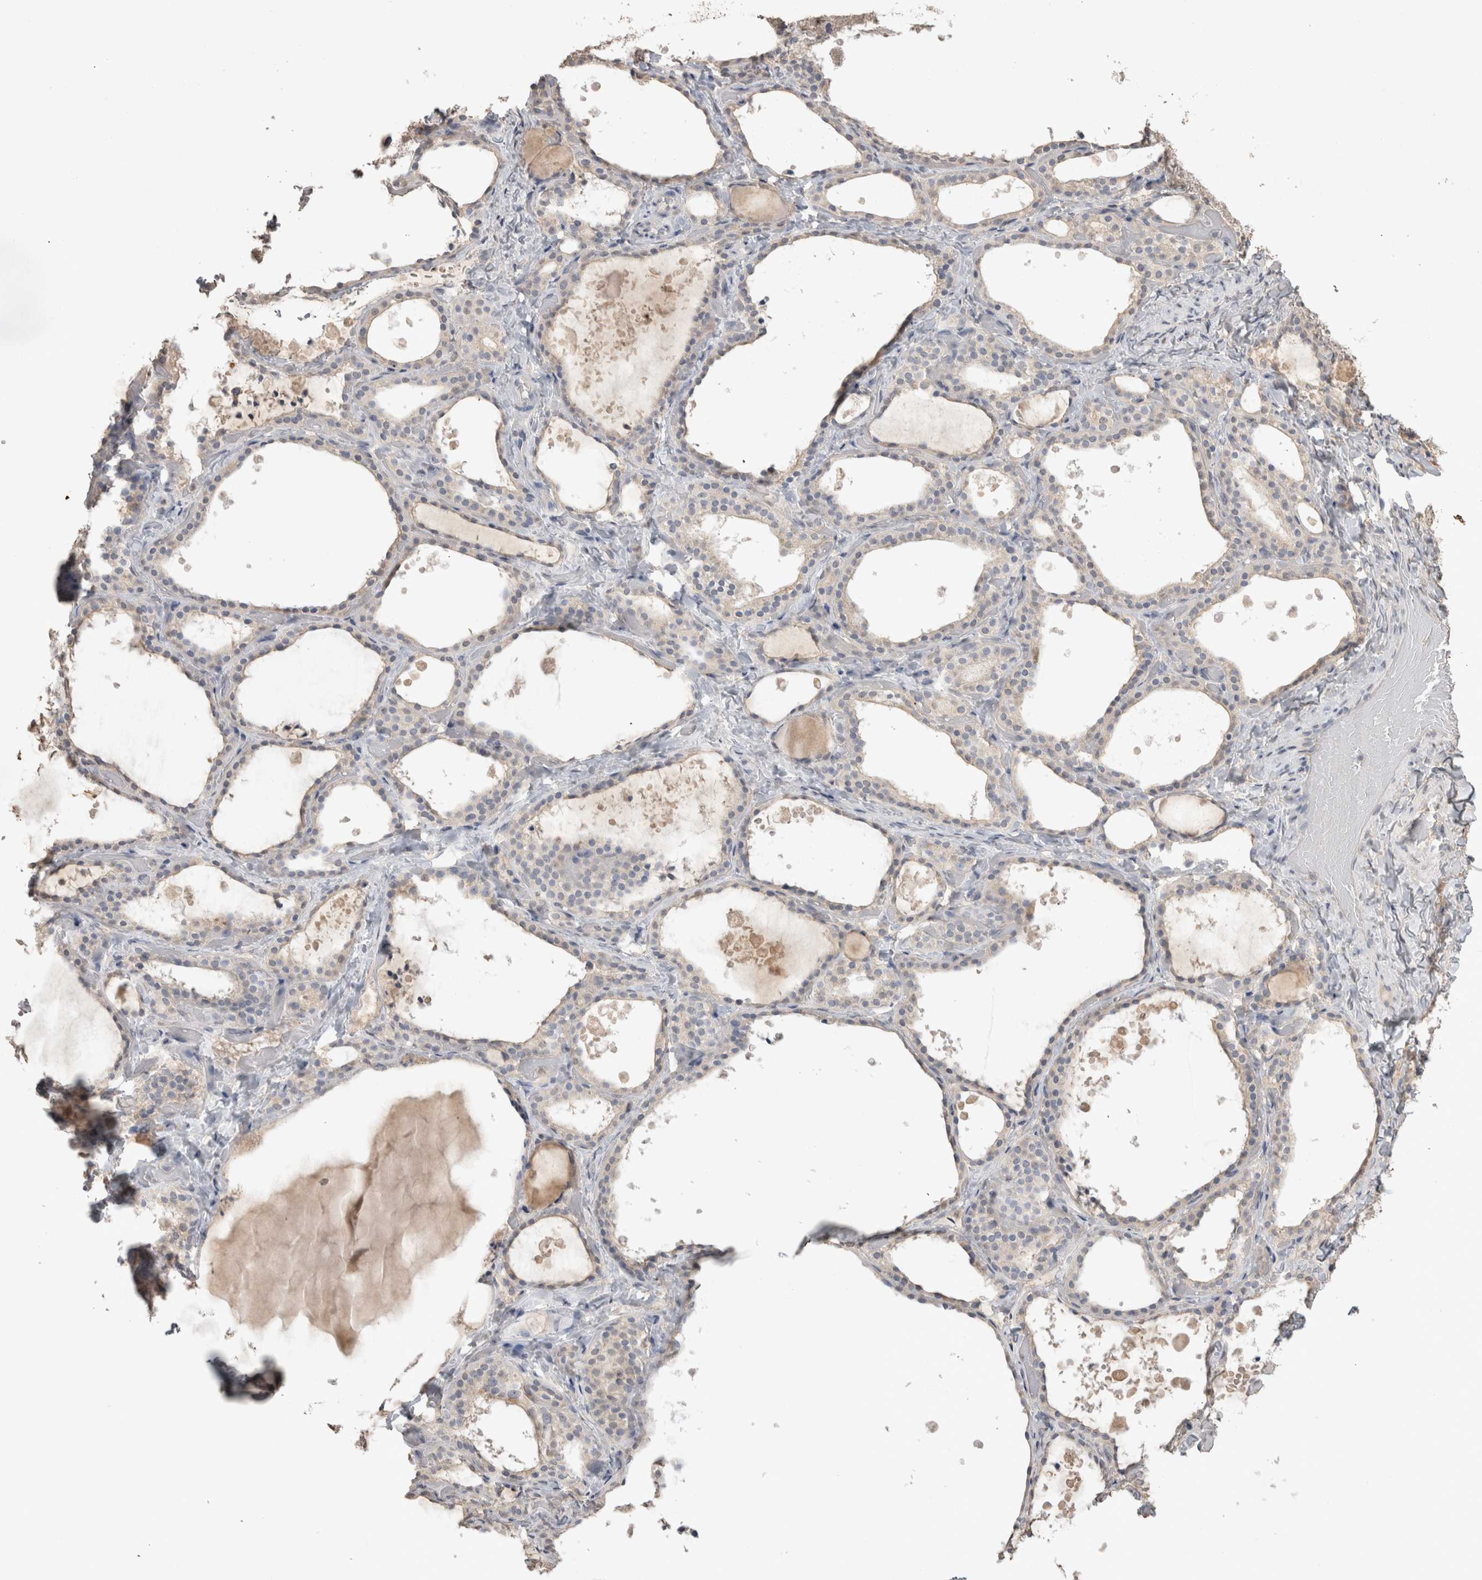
{"staining": {"intensity": "negative", "quantity": "none", "location": "none"}, "tissue": "thyroid gland", "cell_type": "Glandular cells", "image_type": "normal", "snomed": [{"axis": "morphology", "description": "Normal tissue, NOS"}, {"axis": "topography", "description": "Thyroid gland"}], "caption": "Micrograph shows no significant protein expression in glandular cells of normal thyroid gland.", "gene": "NAALADL2", "patient": {"sex": "female", "age": 44}}